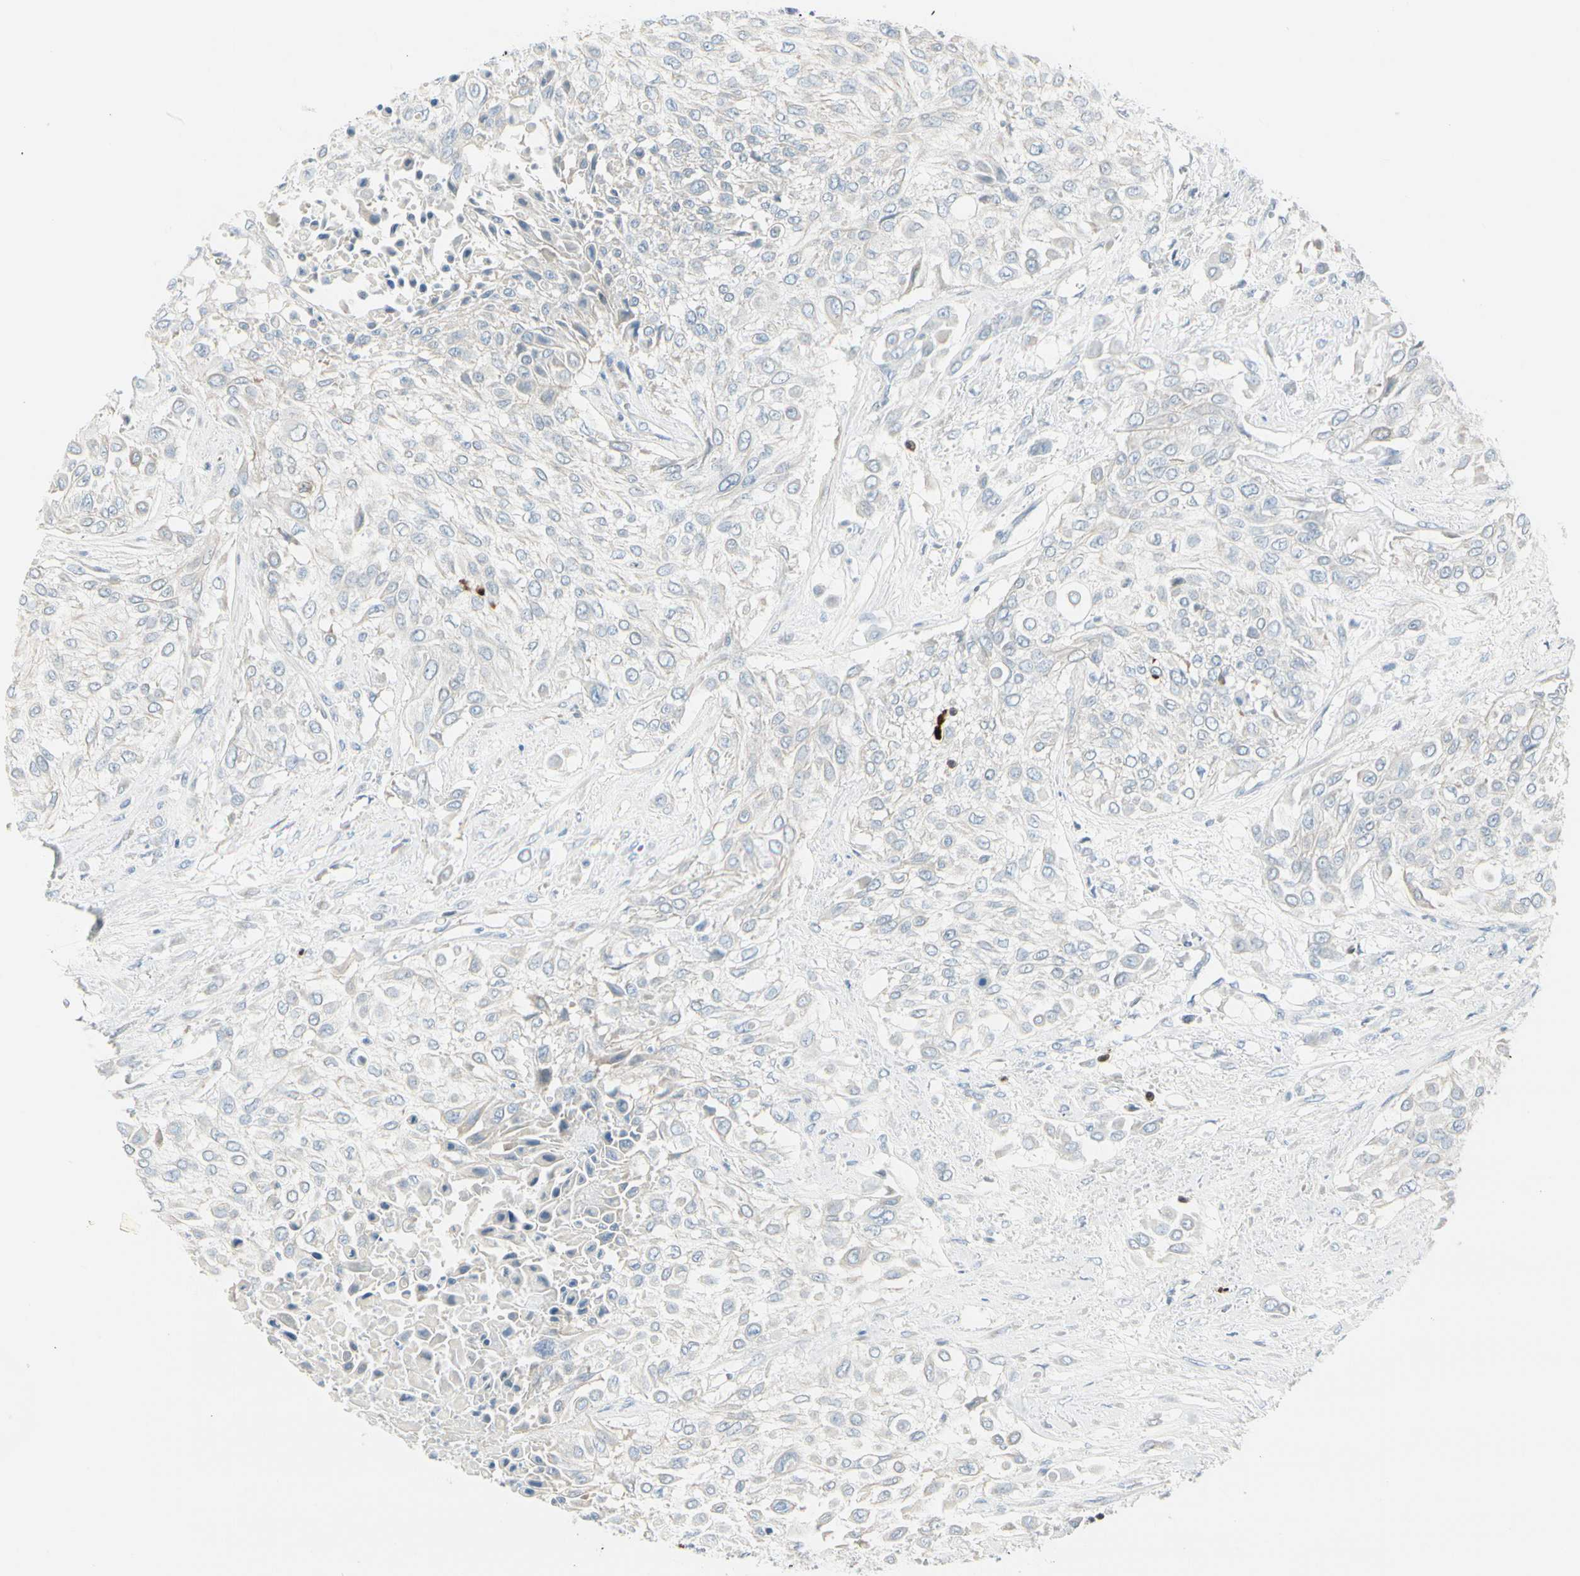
{"staining": {"intensity": "negative", "quantity": "none", "location": "none"}, "tissue": "urothelial cancer", "cell_type": "Tumor cells", "image_type": "cancer", "snomed": [{"axis": "morphology", "description": "Urothelial carcinoma, High grade"}, {"axis": "topography", "description": "Urinary bladder"}], "caption": "Immunohistochemistry of human high-grade urothelial carcinoma exhibits no expression in tumor cells.", "gene": "TRAF1", "patient": {"sex": "male", "age": 57}}